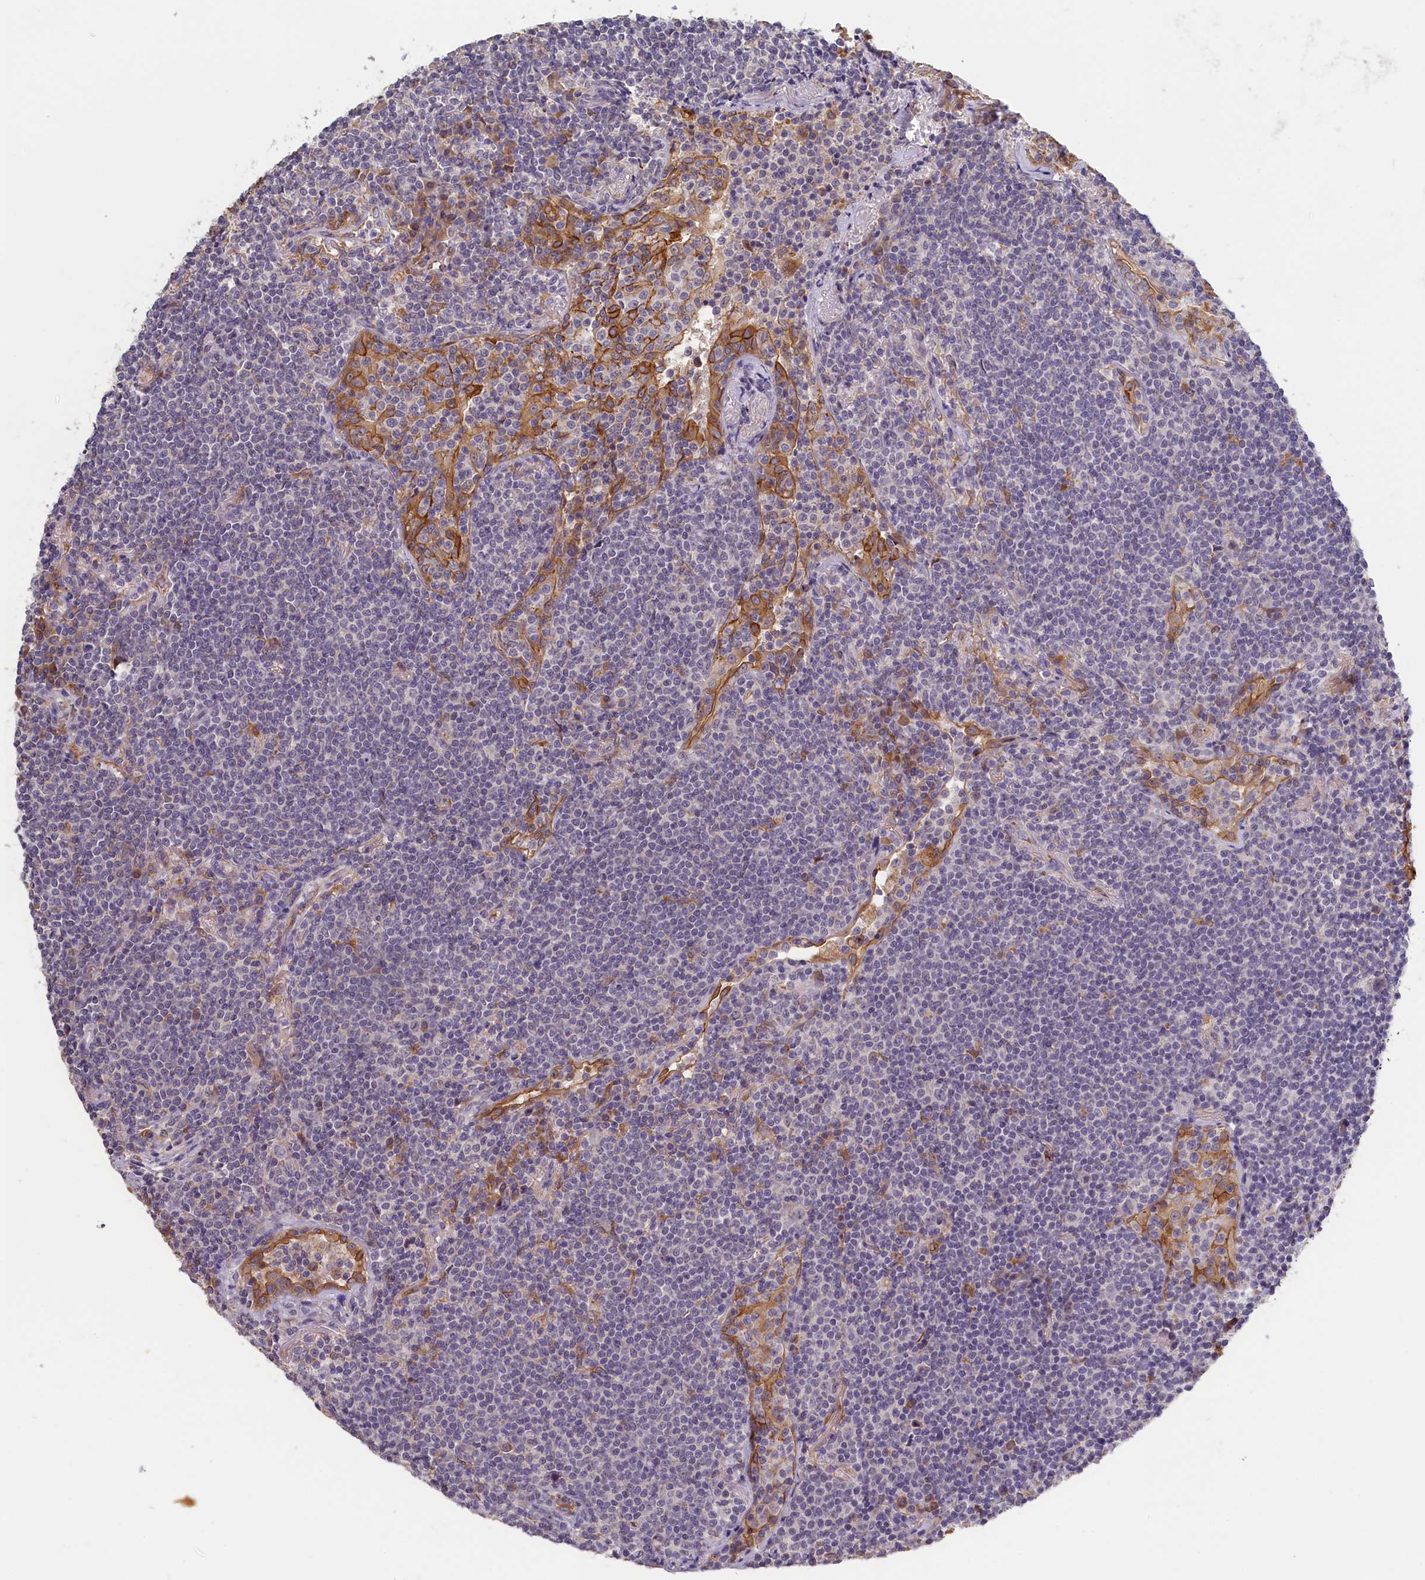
{"staining": {"intensity": "negative", "quantity": "none", "location": "none"}, "tissue": "lymphoma", "cell_type": "Tumor cells", "image_type": "cancer", "snomed": [{"axis": "morphology", "description": "Malignant lymphoma, non-Hodgkin's type, Low grade"}, {"axis": "topography", "description": "Lung"}], "caption": "Immunohistochemical staining of lymphoma displays no significant staining in tumor cells.", "gene": "COL19A1", "patient": {"sex": "female", "age": 71}}